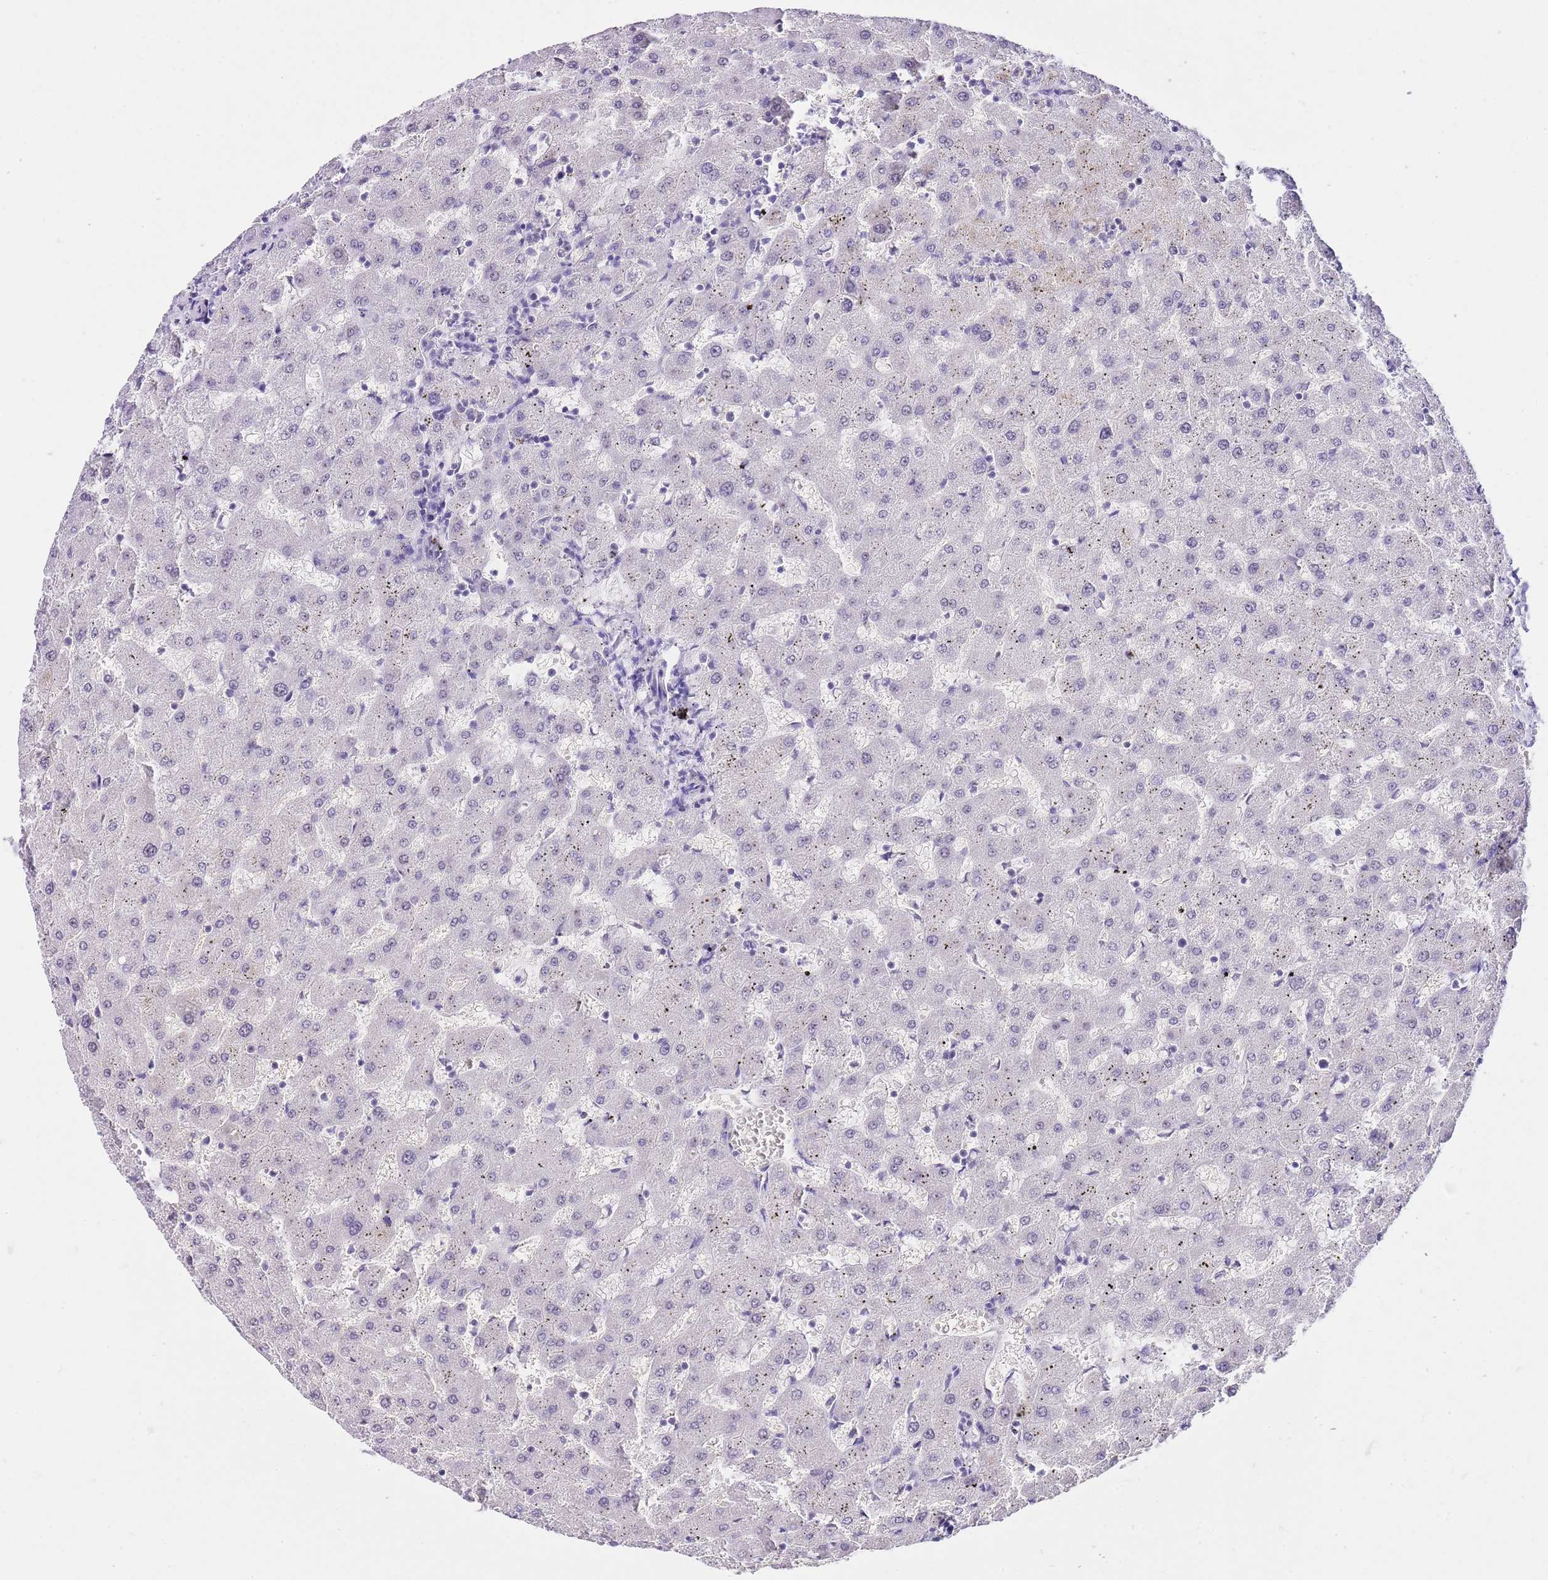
{"staining": {"intensity": "negative", "quantity": "none", "location": "none"}, "tissue": "liver", "cell_type": "Cholangiocytes", "image_type": "normal", "snomed": [{"axis": "morphology", "description": "Normal tissue, NOS"}, {"axis": "topography", "description": "Liver"}], "caption": "IHC of benign liver shows no staining in cholangiocytes. (Brightfield microscopy of DAB (3,3'-diaminobenzidine) immunohistochemistry (IHC) at high magnification).", "gene": "NOP56", "patient": {"sex": "female", "age": 63}}